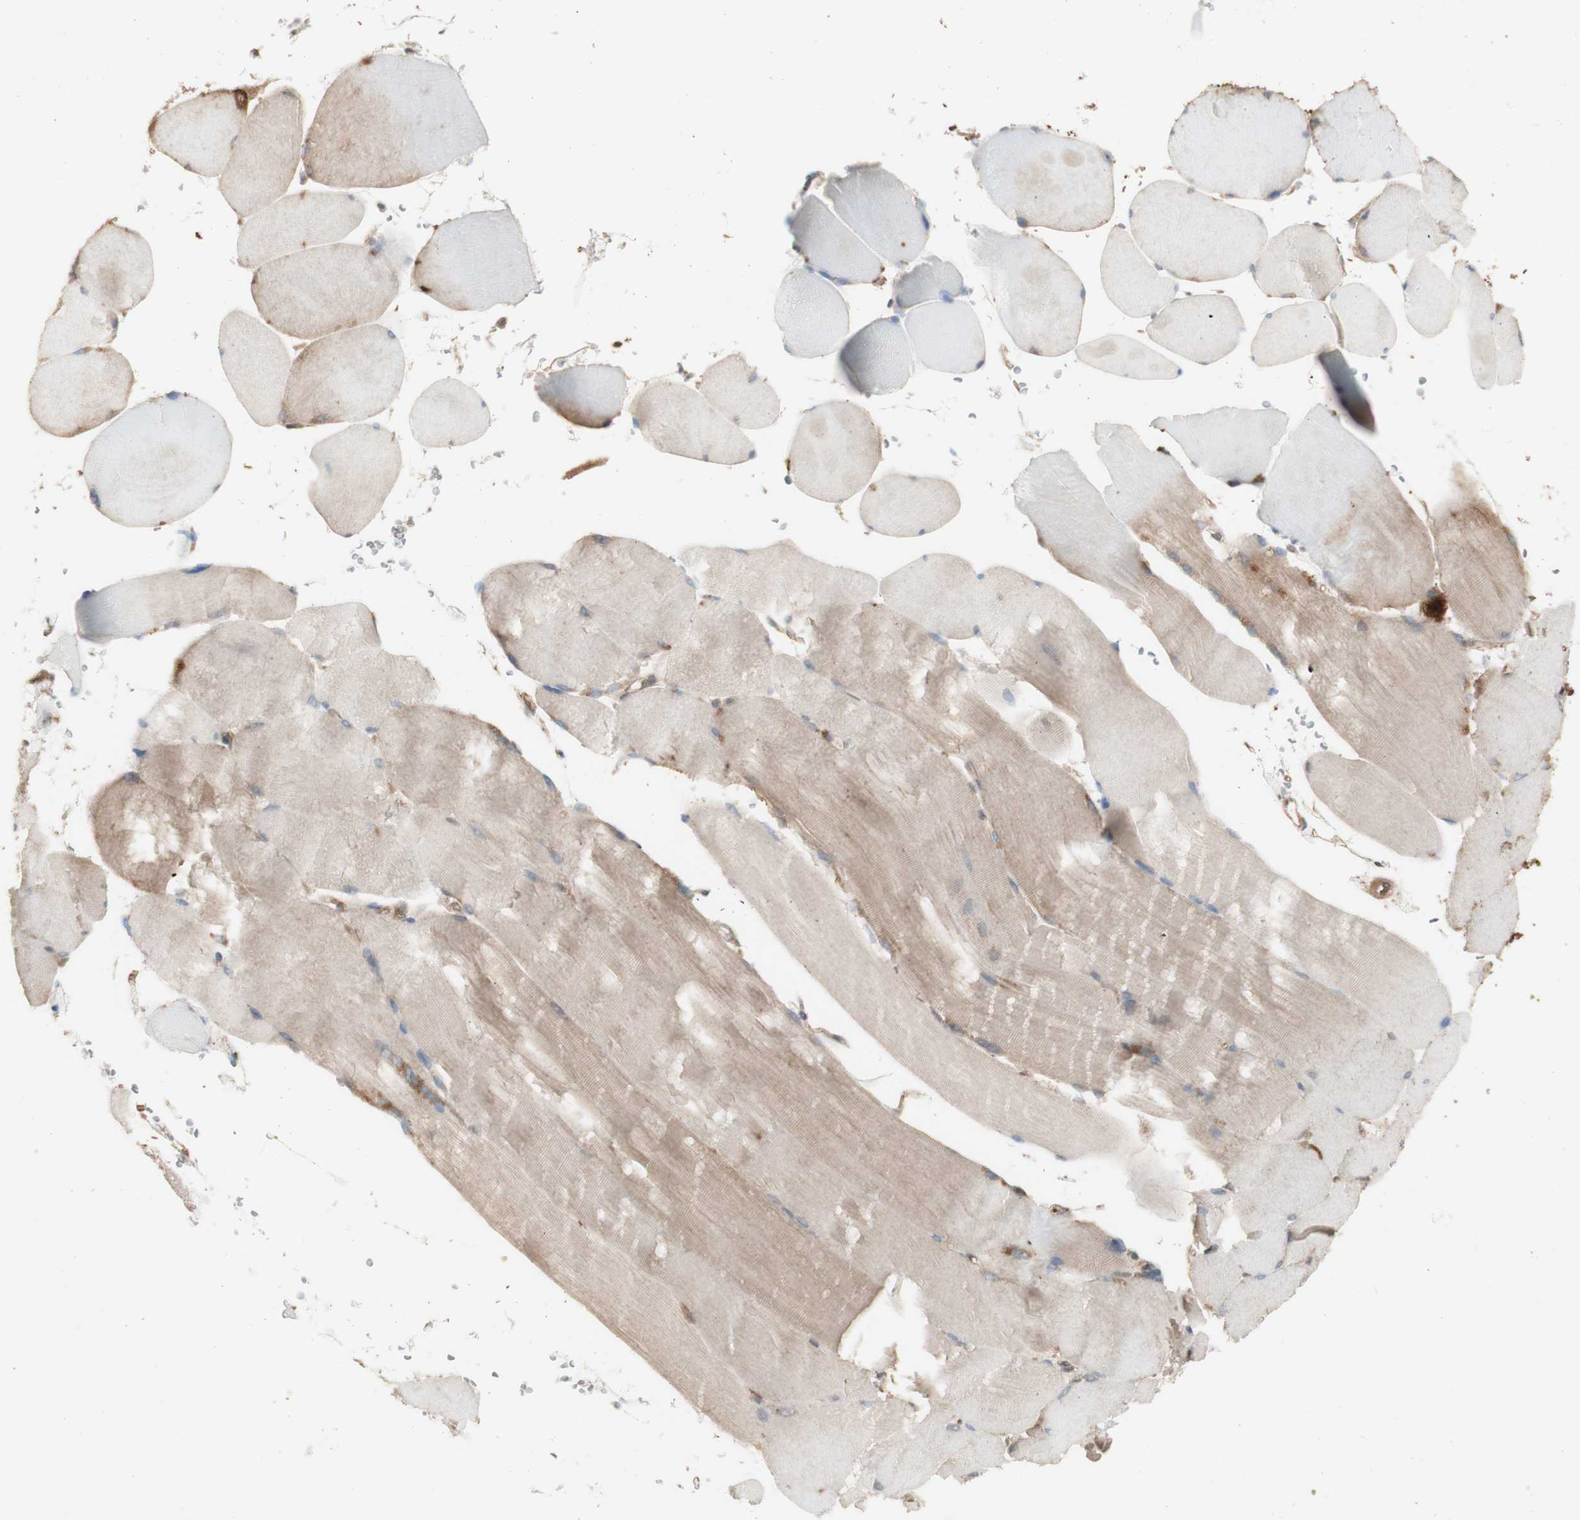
{"staining": {"intensity": "weak", "quantity": ">75%", "location": "cytoplasmic/membranous"}, "tissue": "skeletal muscle", "cell_type": "Myocytes", "image_type": "normal", "snomed": [{"axis": "morphology", "description": "Normal tissue, NOS"}, {"axis": "topography", "description": "Skin"}, {"axis": "topography", "description": "Skeletal muscle"}], "caption": "DAB immunohistochemical staining of unremarkable human skeletal muscle shows weak cytoplasmic/membranous protein expression in about >75% of myocytes. (DAB = brown stain, brightfield microscopy at high magnification).", "gene": "YWHAB", "patient": {"sex": "male", "age": 83}}